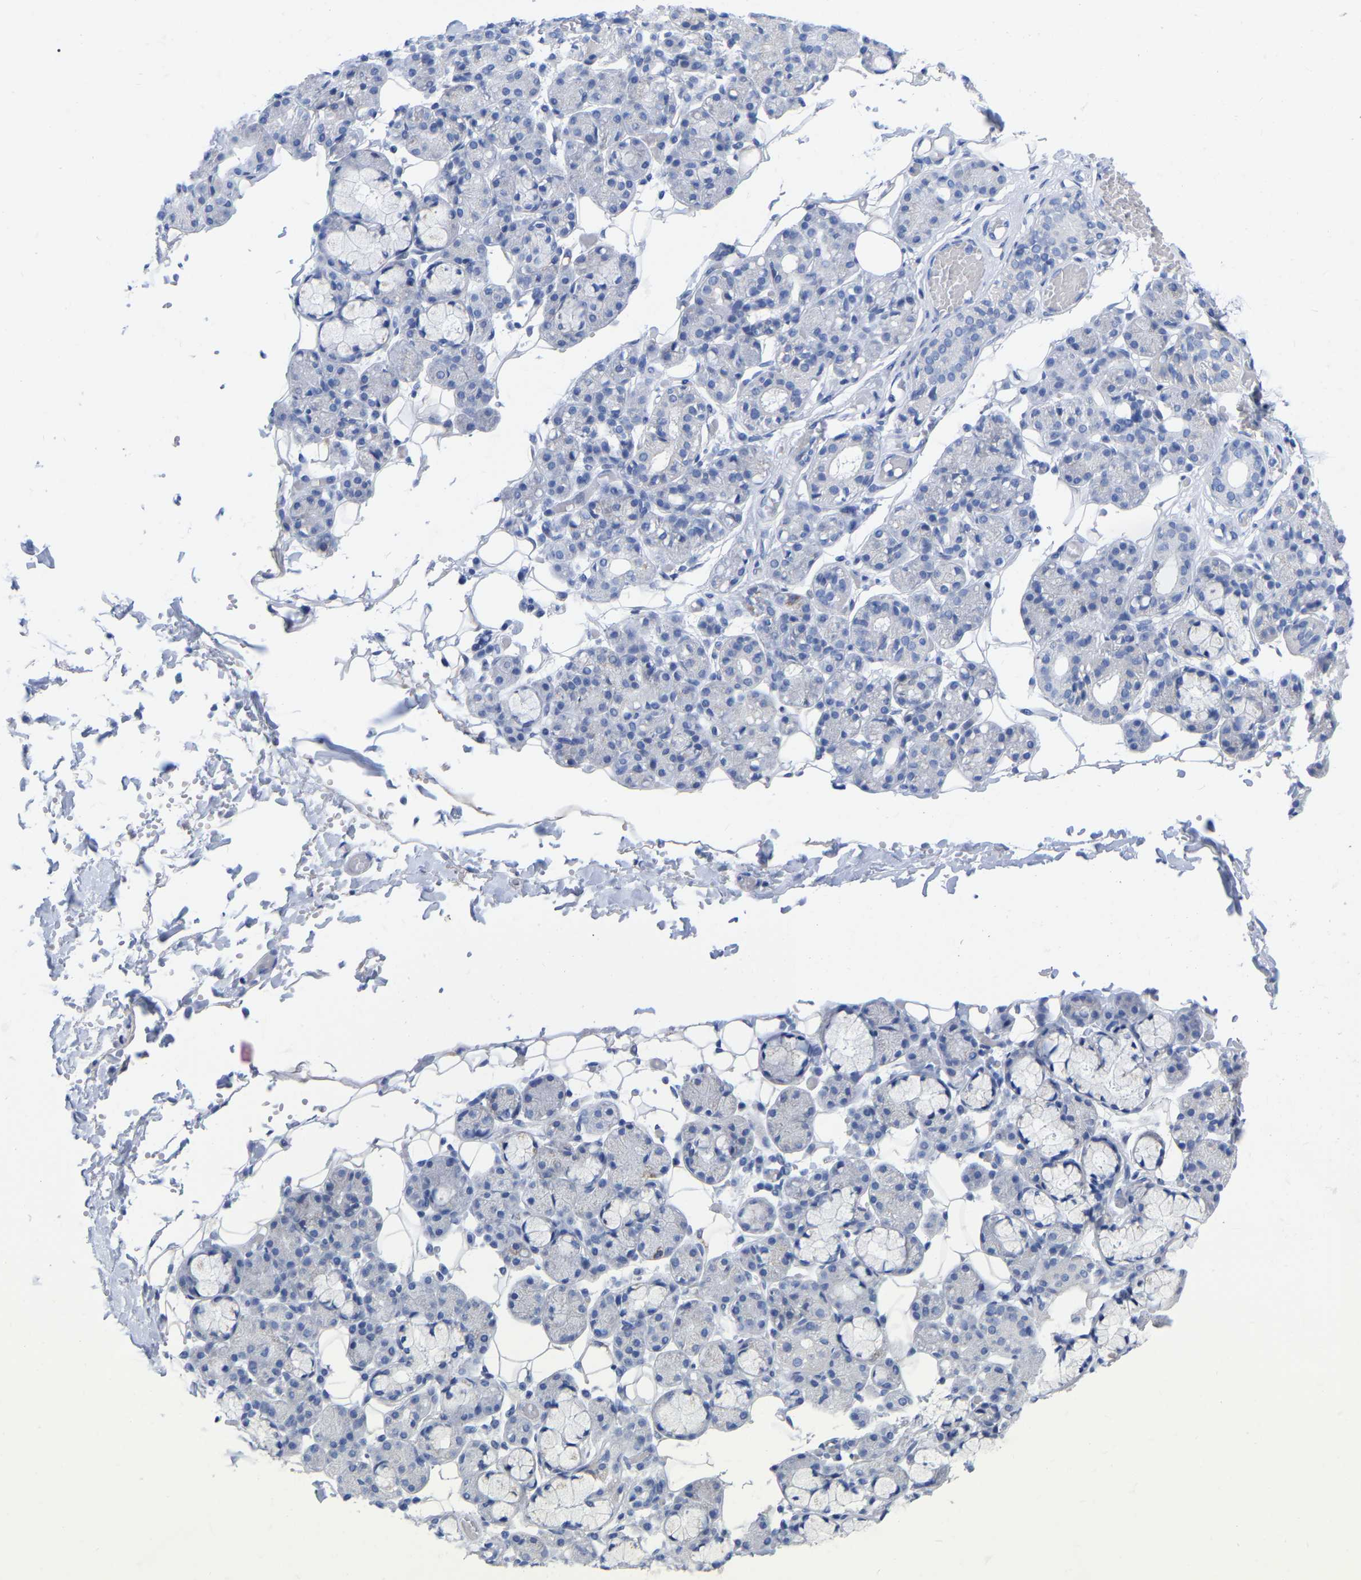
{"staining": {"intensity": "negative", "quantity": "none", "location": "none"}, "tissue": "salivary gland", "cell_type": "Glandular cells", "image_type": "normal", "snomed": [{"axis": "morphology", "description": "Normal tissue, NOS"}, {"axis": "topography", "description": "Salivary gland"}], "caption": "The image reveals no significant expression in glandular cells of salivary gland. The staining was performed using DAB to visualize the protein expression in brown, while the nuclei were stained in blue with hematoxylin (Magnification: 20x).", "gene": "ZNF629", "patient": {"sex": "male", "age": 63}}